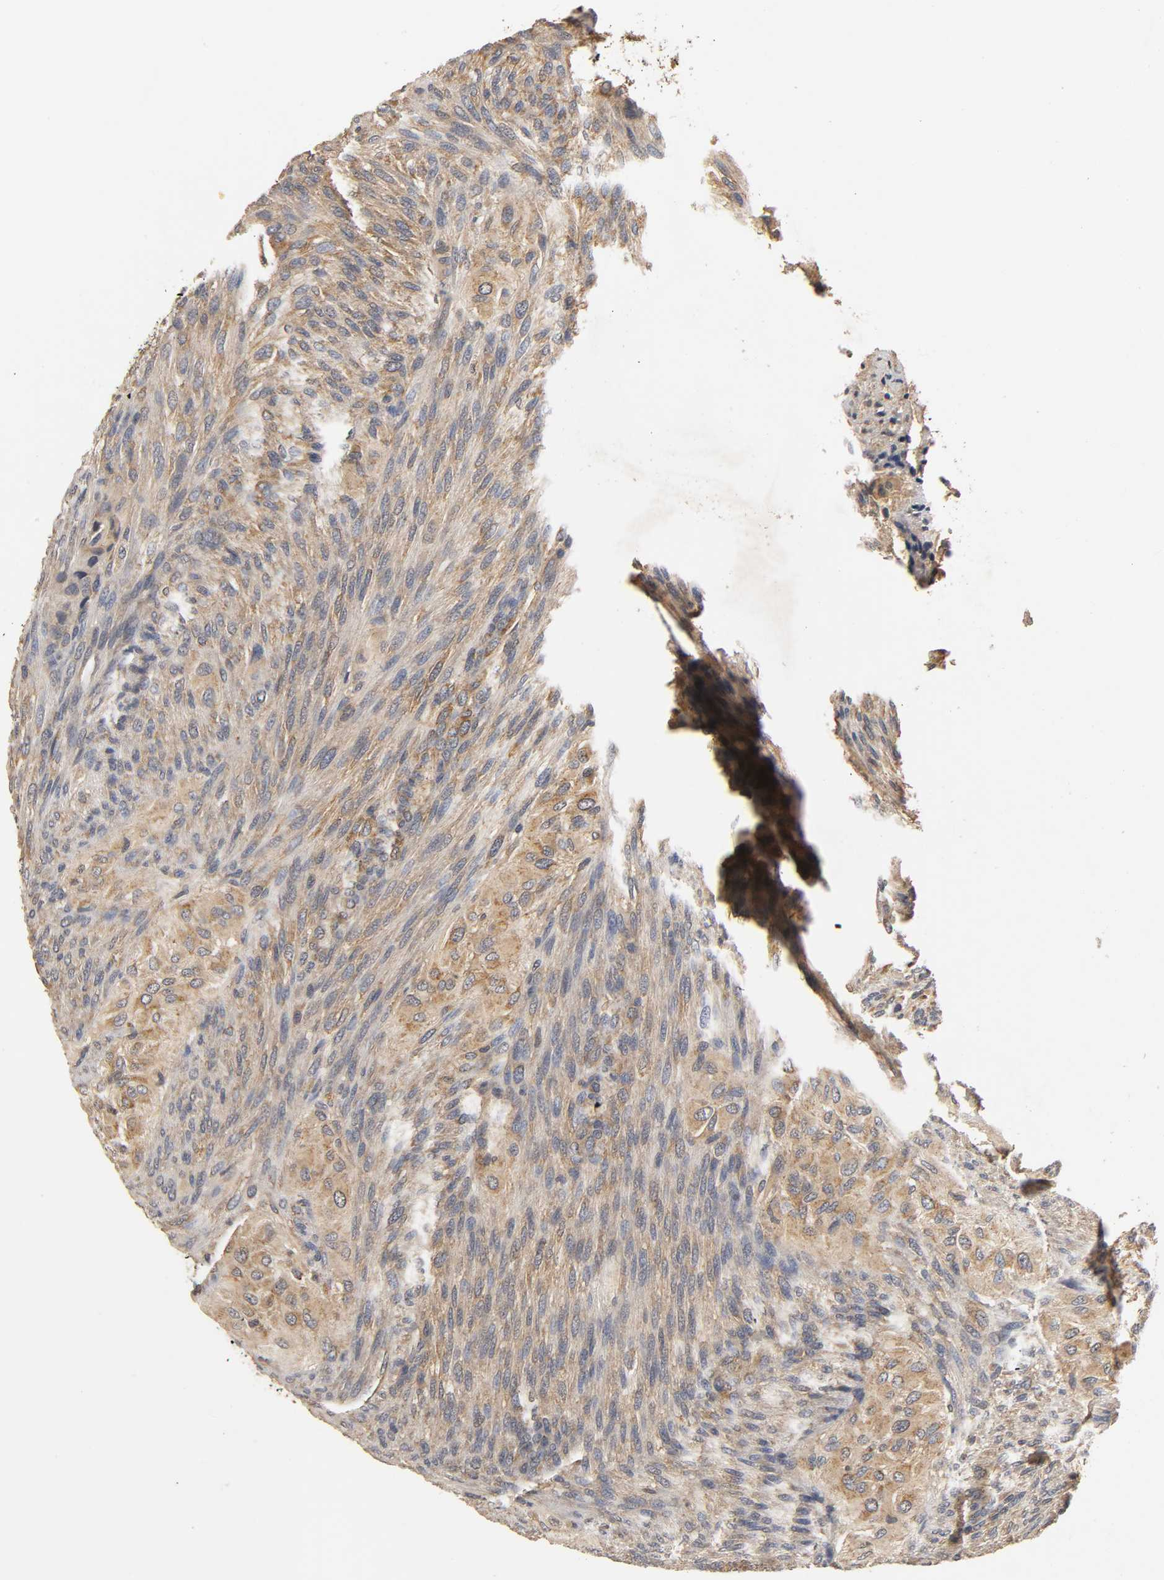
{"staining": {"intensity": "moderate", "quantity": "25%-75%", "location": "cytoplasmic/membranous"}, "tissue": "glioma", "cell_type": "Tumor cells", "image_type": "cancer", "snomed": [{"axis": "morphology", "description": "Glioma, malignant, High grade"}, {"axis": "topography", "description": "Cerebral cortex"}], "caption": "Moderate cytoplasmic/membranous positivity for a protein is identified in approximately 25%-75% of tumor cells of glioma using immunohistochemistry (IHC).", "gene": "SCAP", "patient": {"sex": "female", "age": 55}}